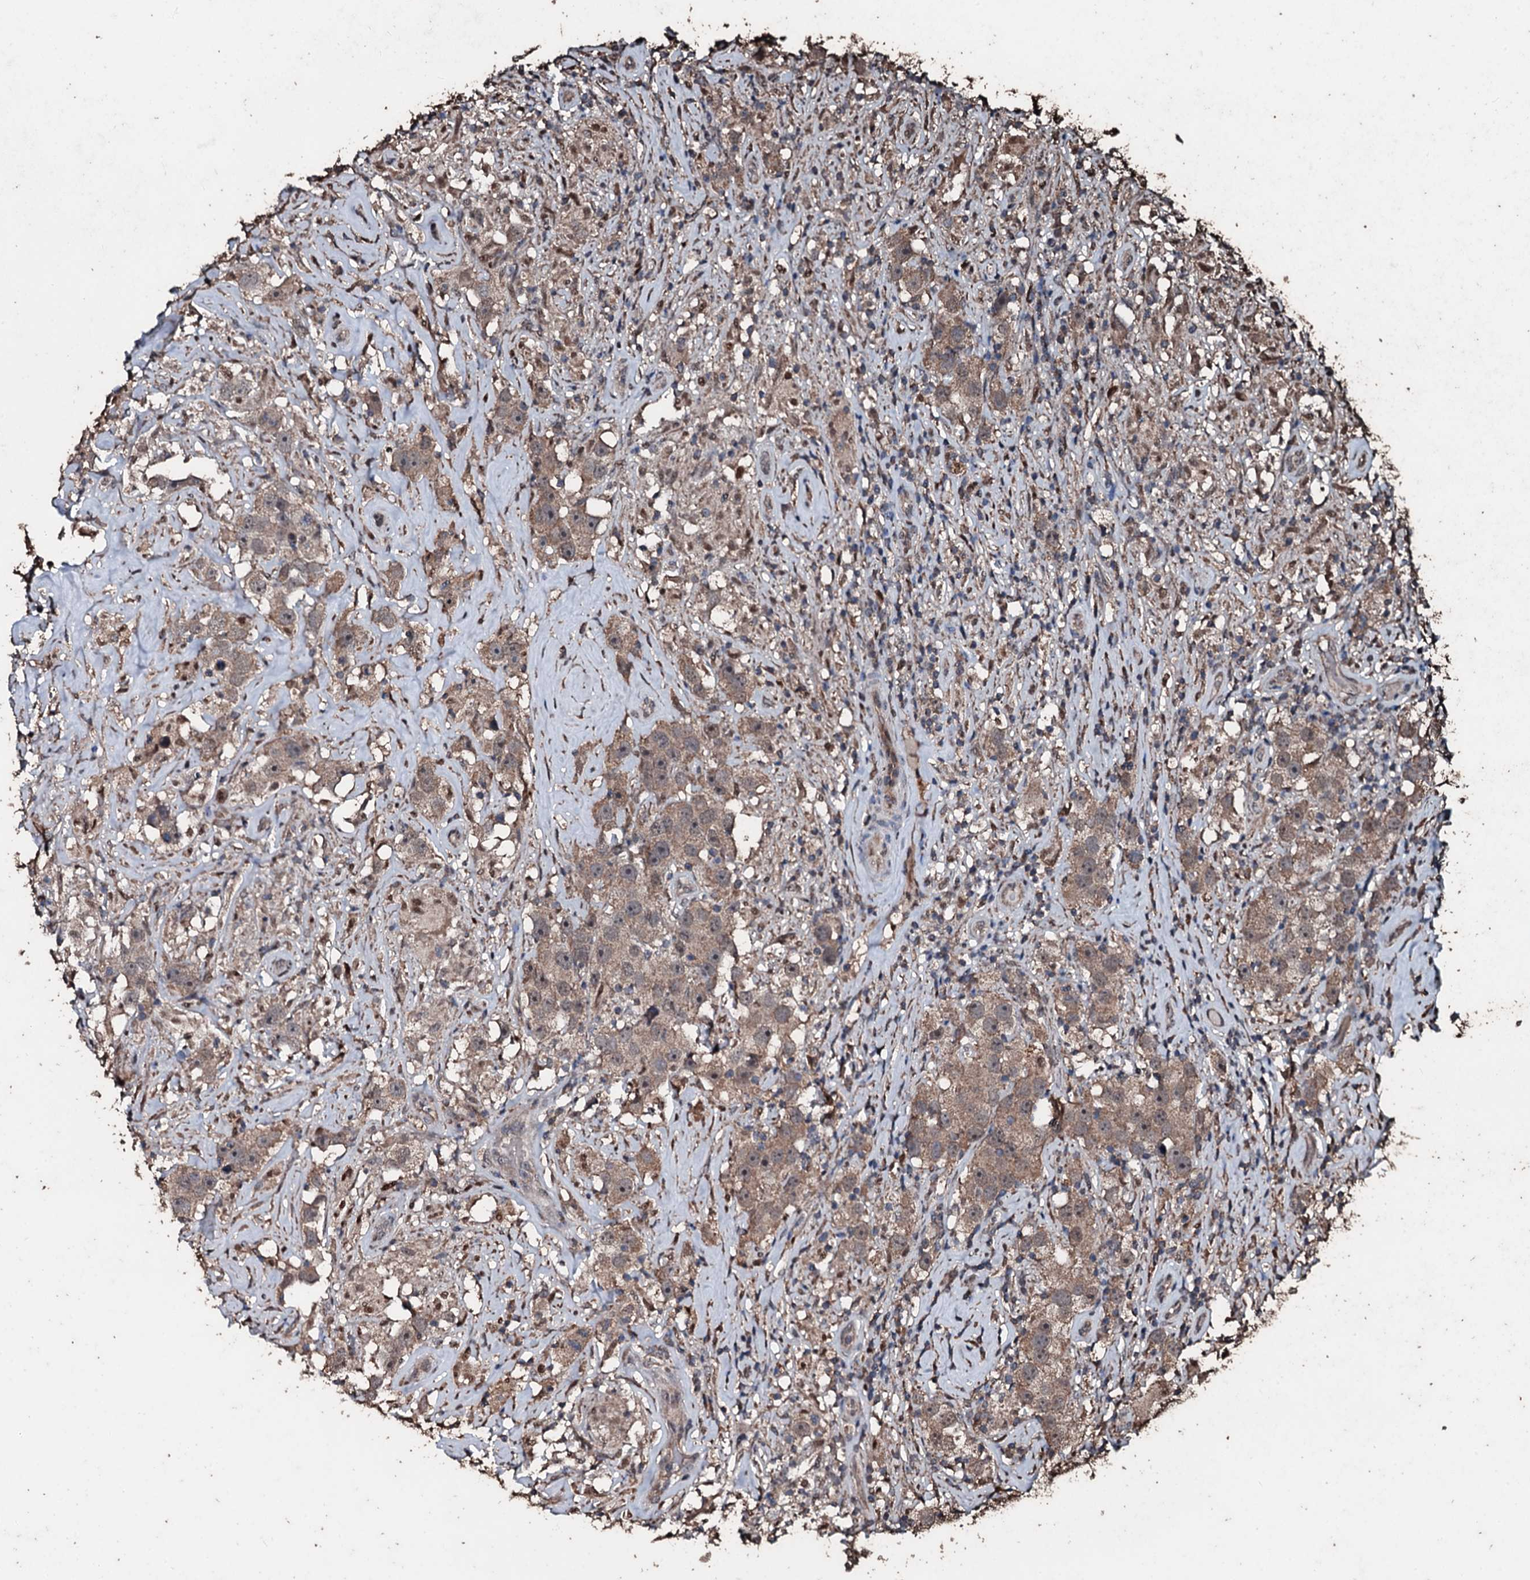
{"staining": {"intensity": "moderate", "quantity": ">75%", "location": "cytoplasmic/membranous,nuclear"}, "tissue": "testis cancer", "cell_type": "Tumor cells", "image_type": "cancer", "snomed": [{"axis": "morphology", "description": "Seminoma, NOS"}, {"axis": "topography", "description": "Testis"}], "caption": "A medium amount of moderate cytoplasmic/membranous and nuclear expression is present in approximately >75% of tumor cells in testis cancer tissue. The staining was performed using DAB to visualize the protein expression in brown, while the nuclei were stained in blue with hematoxylin (Magnification: 20x).", "gene": "FAAP24", "patient": {"sex": "male", "age": 49}}